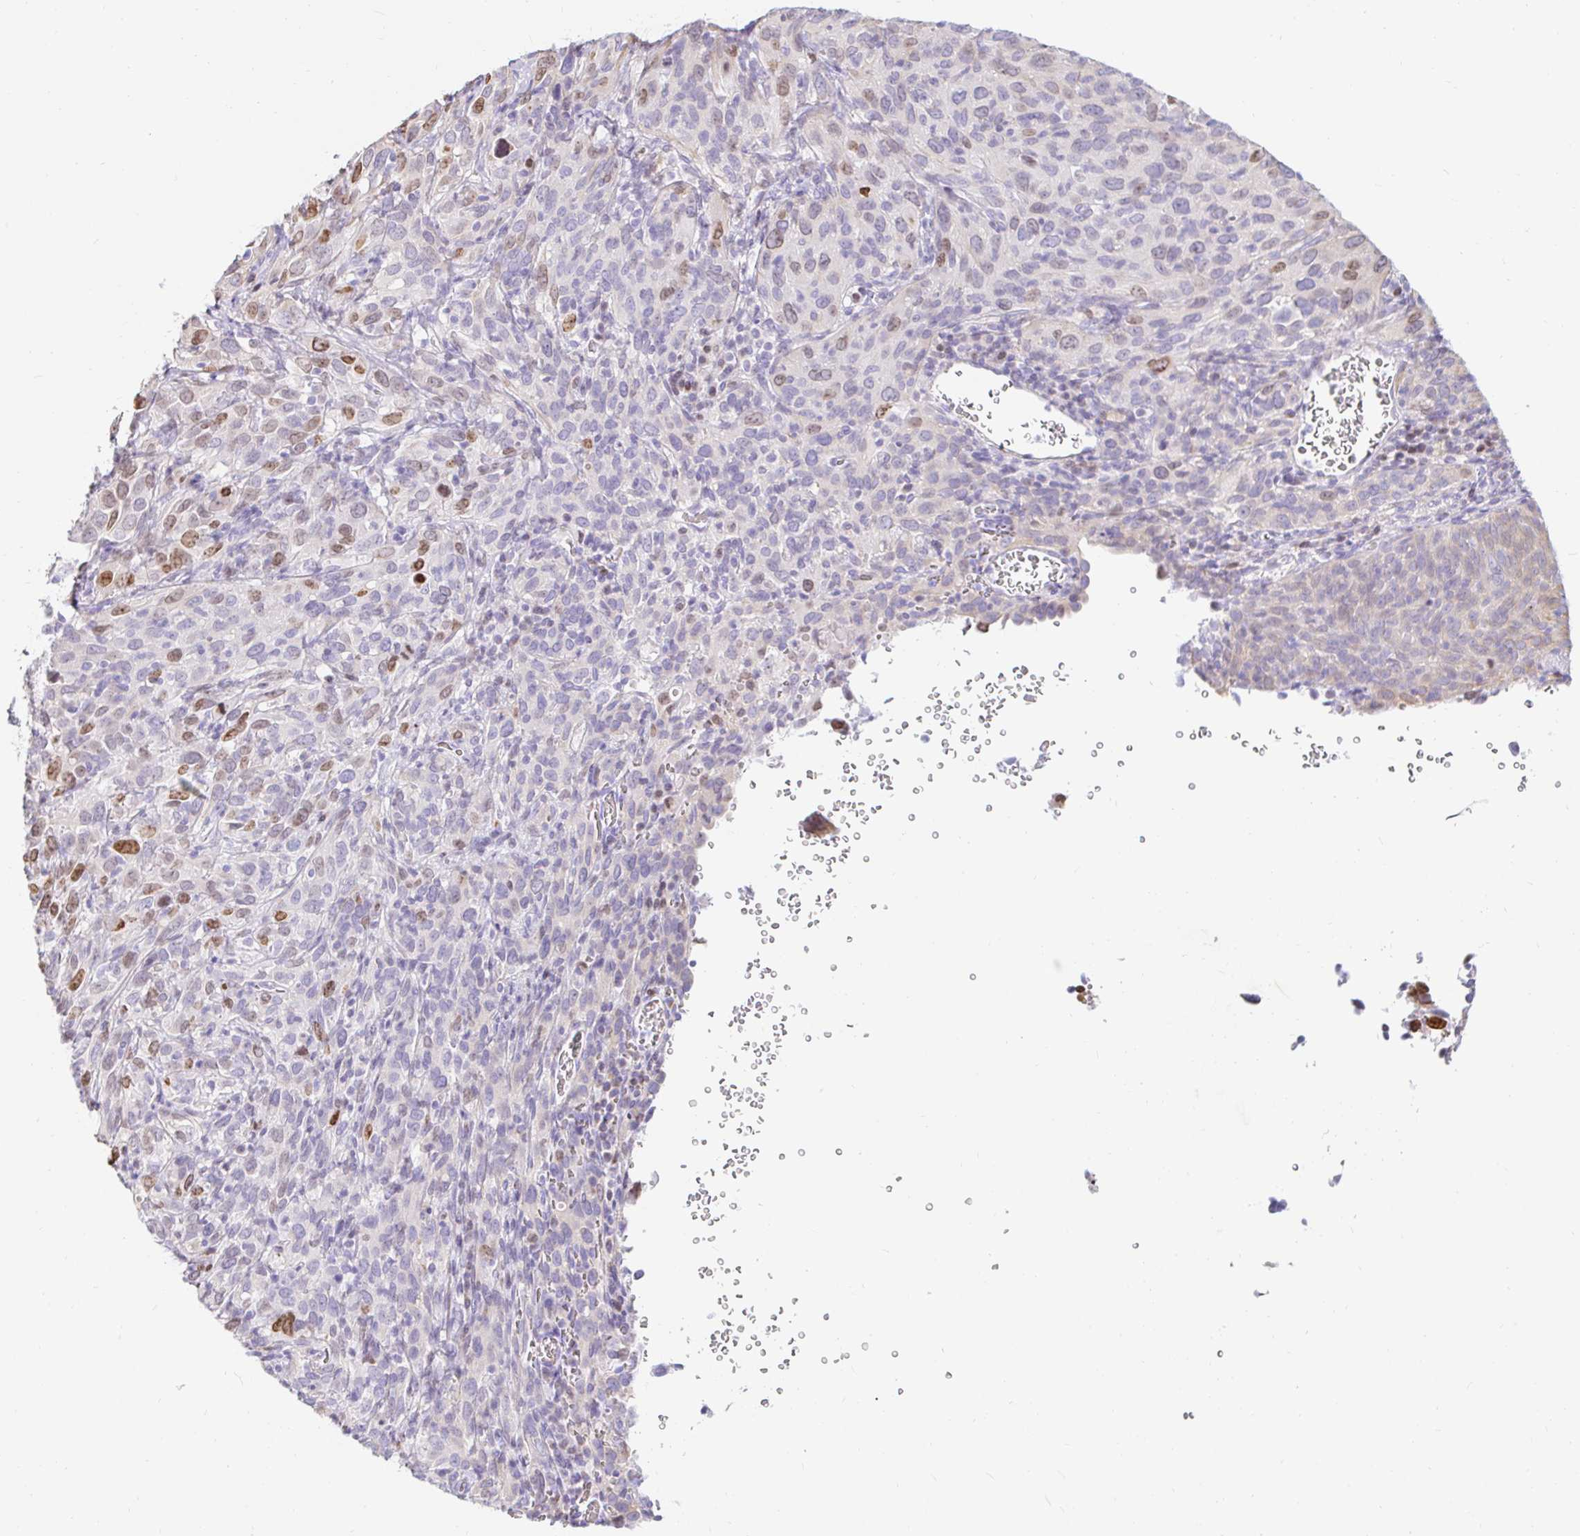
{"staining": {"intensity": "moderate", "quantity": "<25%", "location": "nuclear"}, "tissue": "cervical cancer", "cell_type": "Tumor cells", "image_type": "cancer", "snomed": [{"axis": "morphology", "description": "Normal tissue, NOS"}, {"axis": "morphology", "description": "Squamous cell carcinoma, NOS"}, {"axis": "topography", "description": "Cervix"}], "caption": "Protein expression analysis of cervical cancer (squamous cell carcinoma) demonstrates moderate nuclear staining in approximately <25% of tumor cells. Using DAB (brown) and hematoxylin (blue) stains, captured at high magnification using brightfield microscopy.", "gene": "CAPSL", "patient": {"sex": "female", "age": 51}}